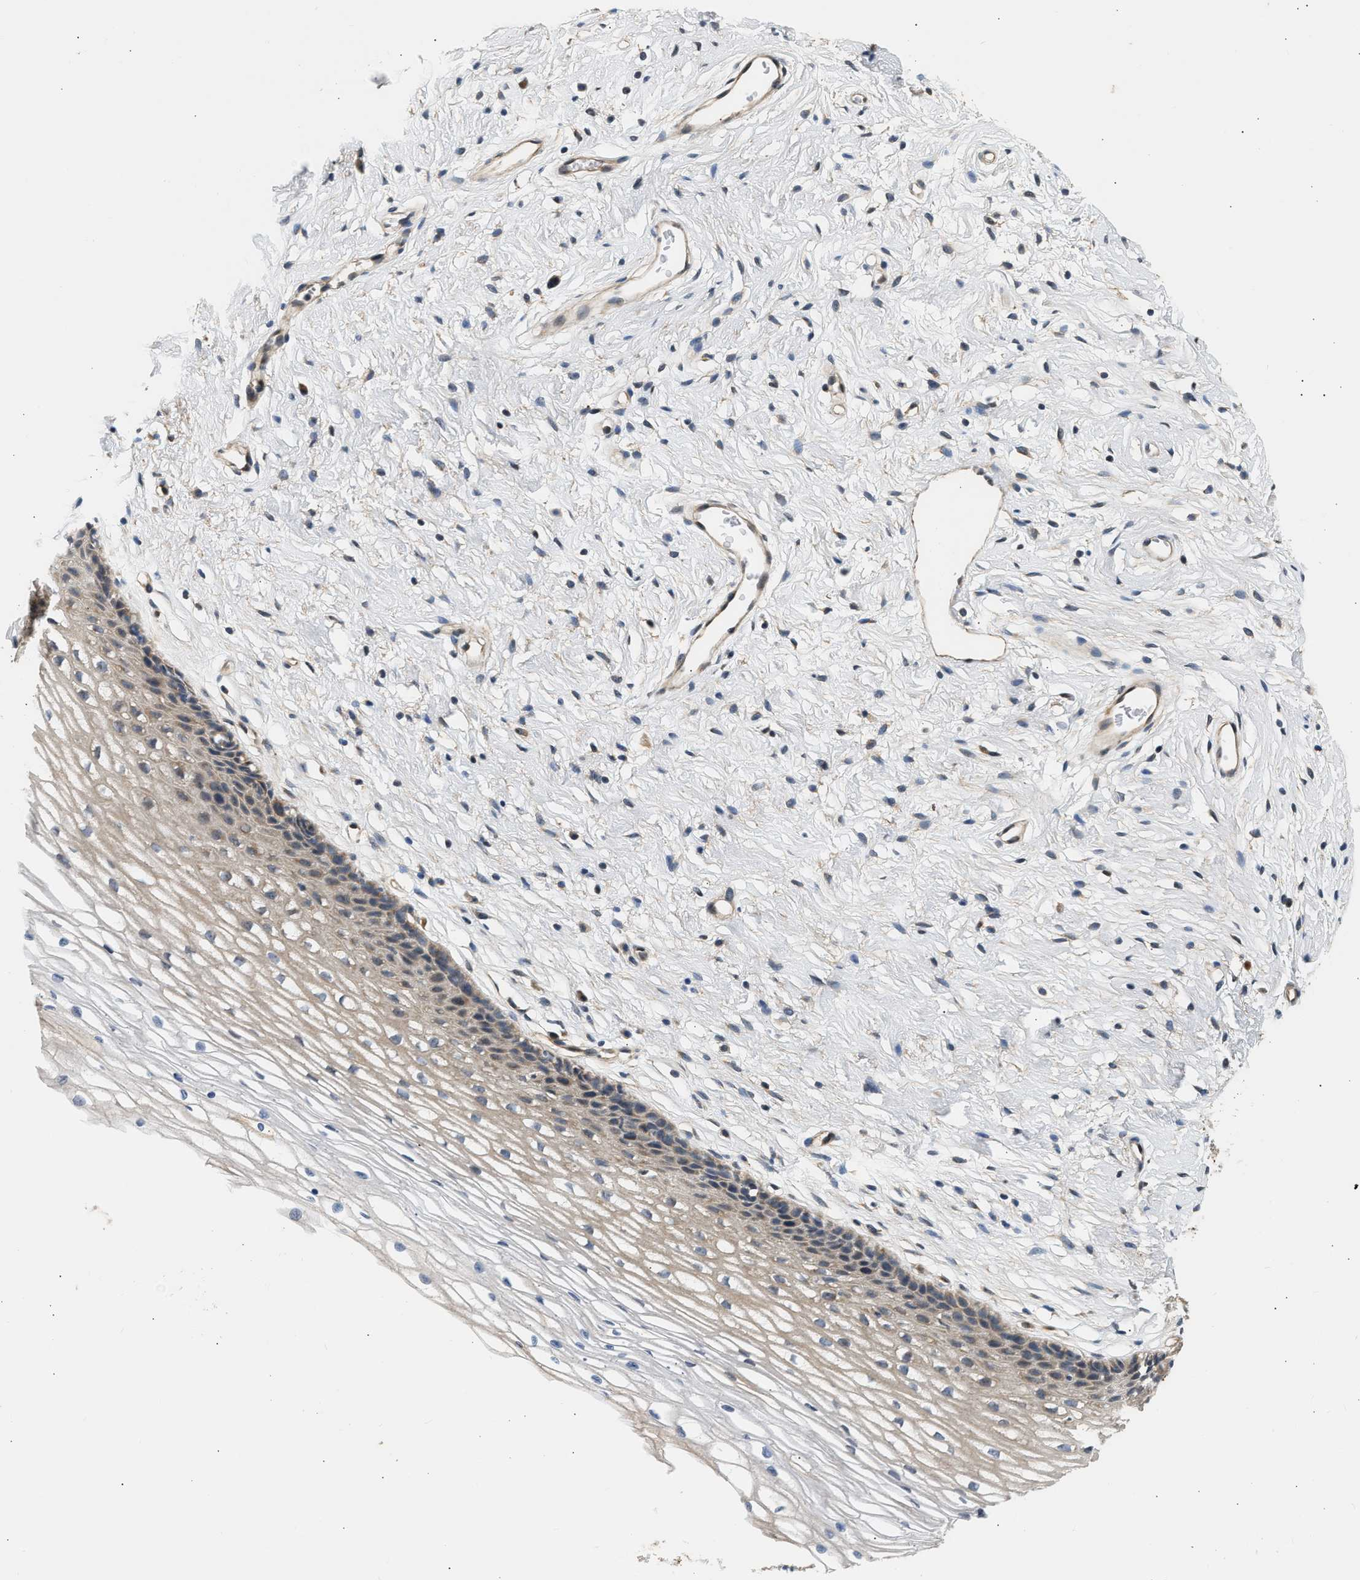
{"staining": {"intensity": "moderate", "quantity": ">75%", "location": "cytoplasmic/membranous"}, "tissue": "cervix", "cell_type": "Glandular cells", "image_type": "normal", "snomed": [{"axis": "morphology", "description": "Normal tissue, NOS"}, {"axis": "topography", "description": "Cervix"}], "caption": "This image reveals immunohistochemistry staining of normal human cervix, with medium moderate cytoplasmic/membranous positivity in about >75% of glandular cells.", "gene": "WDR31", "patient": {"sex": "female", "age": 77}}